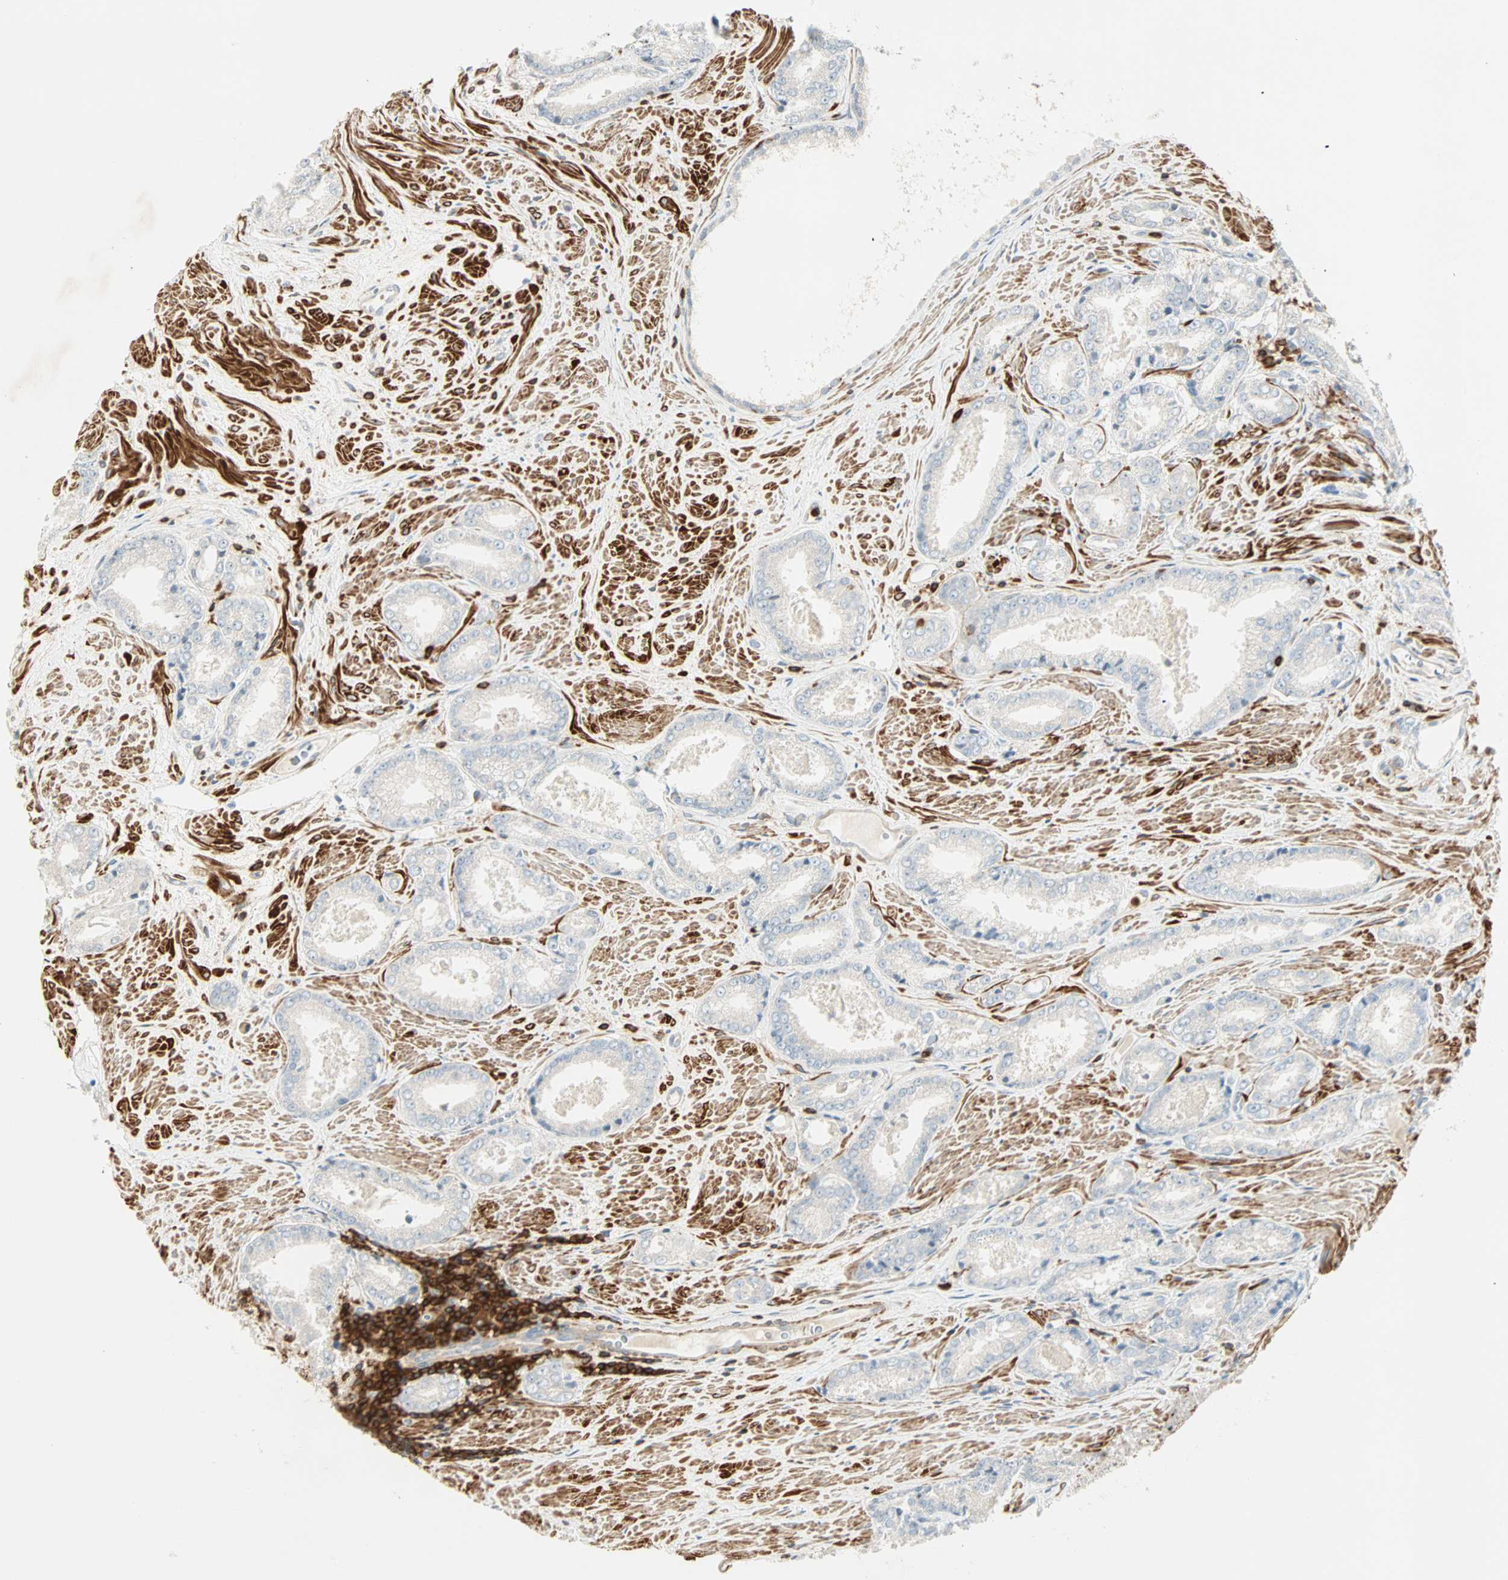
{"staining": {"intensity": "negative", "quantity": "none", "location": "none"}, "tissue": "prostate cancer", "cell_type": "Tumor cells", "image_type": "cancer", "snomed": [{"axis": "morphology", "description": "Adenocarcinoma, Low grade"}, {"axis": "topography", "description": "Prostate"}], "caption": "IHC image of human prostate cancer (low-grade adenocarcinoma) stained for a protein (brown), which reveals no expression in tumor cells.", "gene": "FMNL1", "patient": {"sex": "male", "age": 64}}